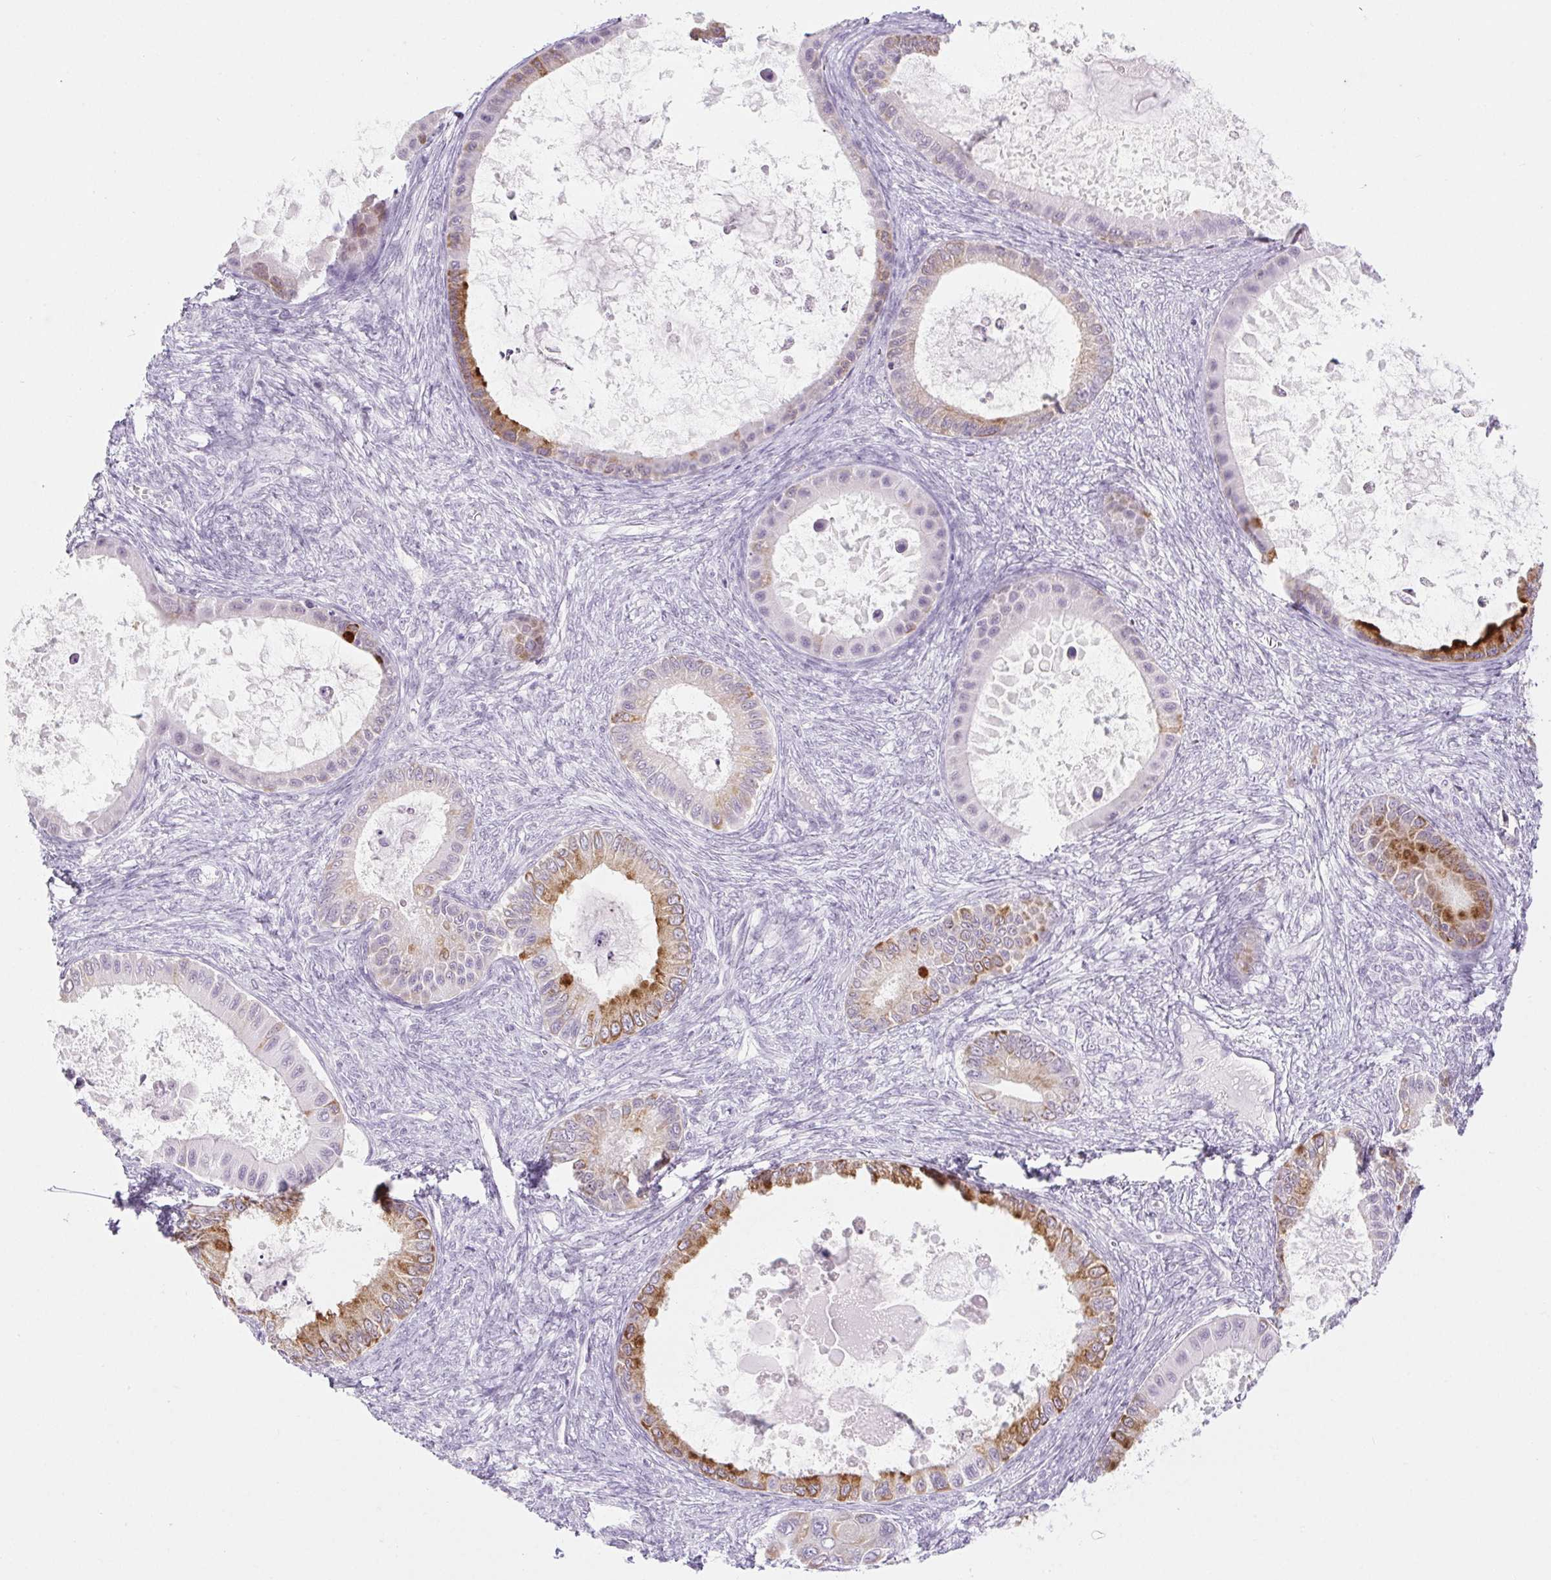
{"staining": {"intensity": "moderate", "quantity": "25%-75%", "location": "cytoplasmic/membranous"}, "tissue": "ovarian cancer", "cell_type": "Tumor cells", "image_type": "cancer", "snomed": [{"axis": "morphology", "description": "Cystadenocarcinoma, mucinous, NOS"}, {"axis": "topography", "description": "Ovary"}], "caption": "Immunohistochemistry (IHC) (DAB) staining of ovarian cancer demonstrates moderate cytoplasmic/membranous protein staining in approximately 25%-75% of tumor cells.", "gene": "BCAS1", "patient": {"sex": "female", "age": 64}}